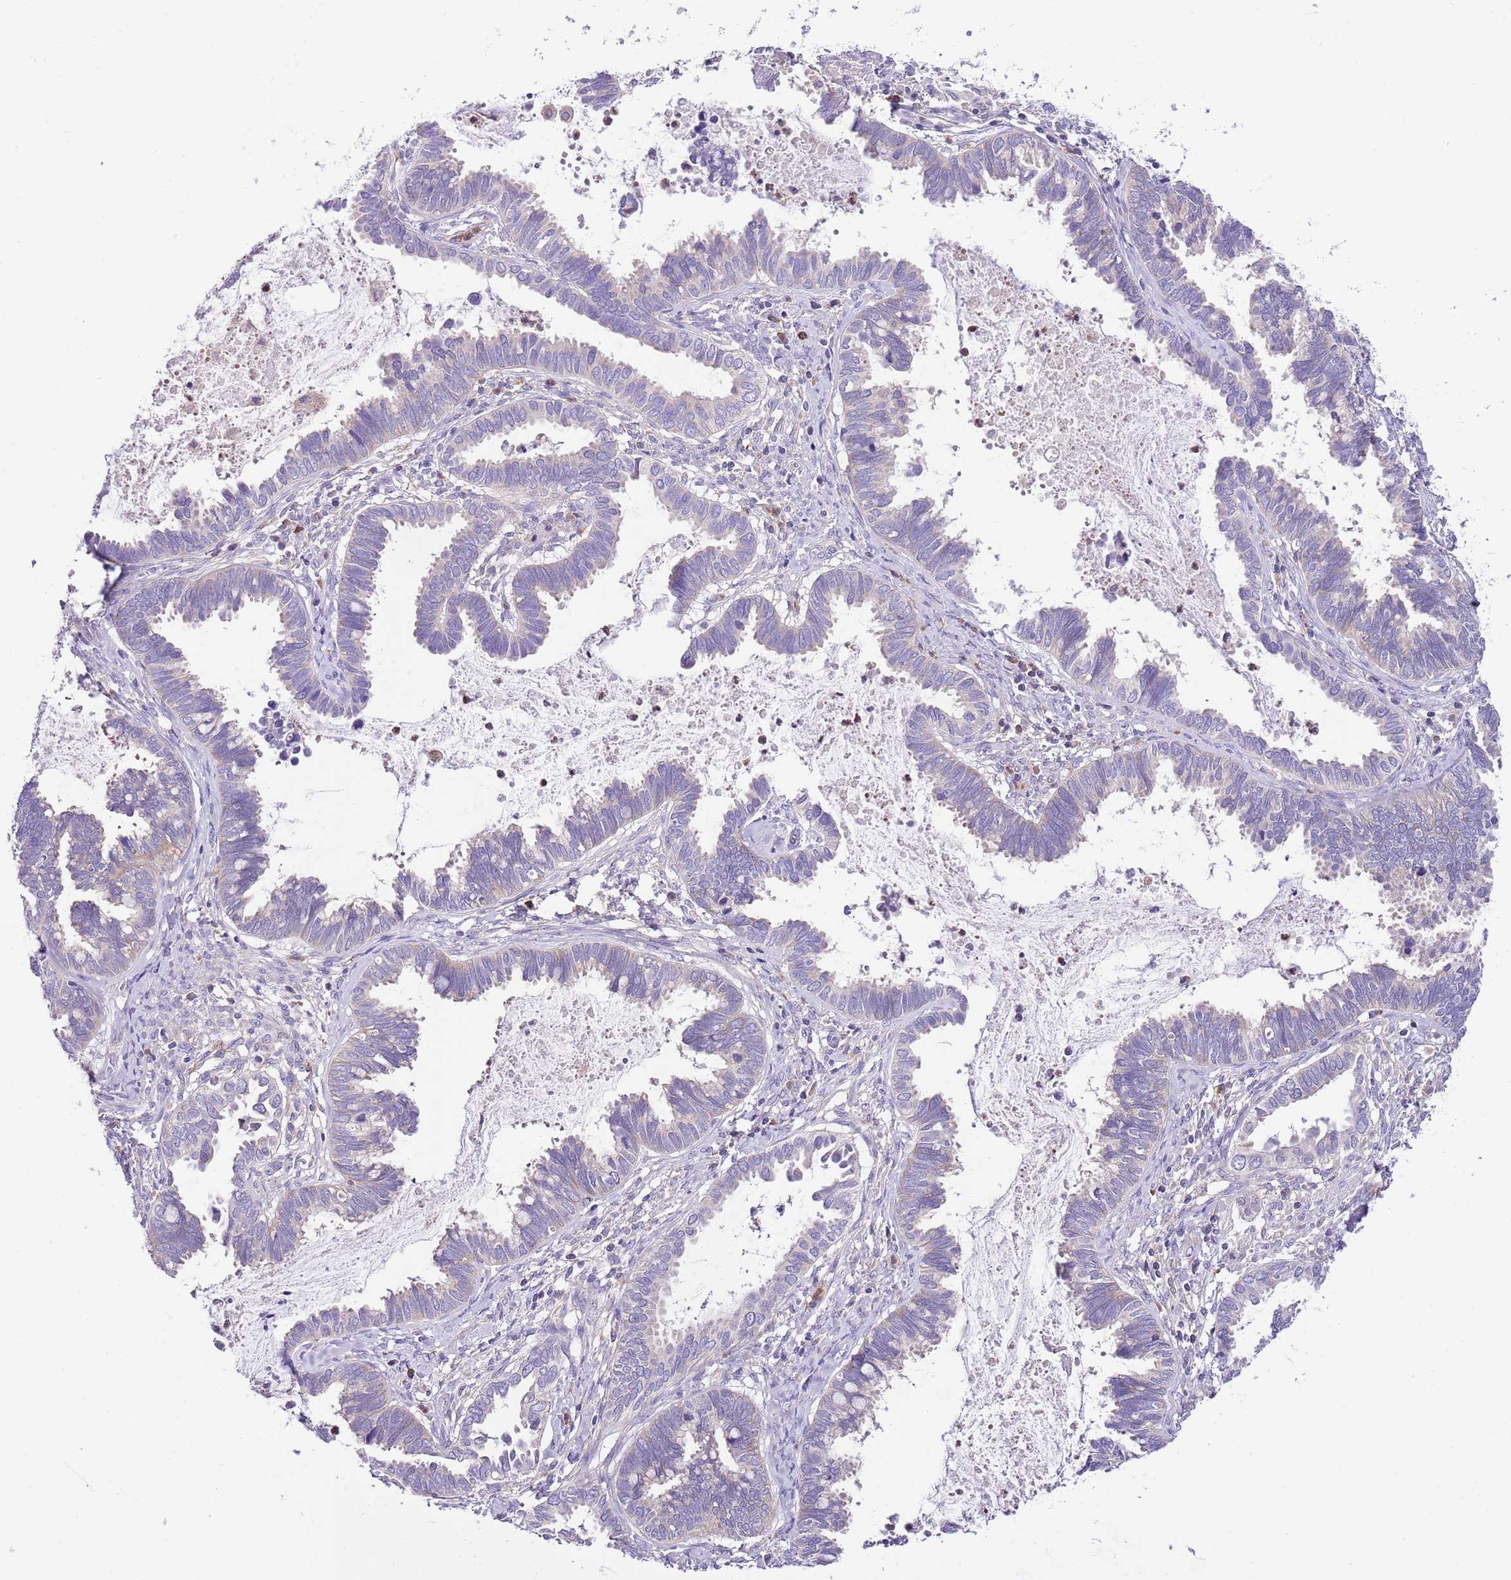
{"staining": {"intensity": "negative", "quantity": "none", "location": "none"}, "tissue": "cervical cancer", "cell_type": "Tumor cells", "image_type": "cancer", "snomed": [{"axis": "morphology", "description": "Adenocarcinoma, NOS"}, {"axis": "topography", "description": "Cervix"}], "caption": "This is a photomicrograph of IHC staining of cervical cancer, which shows no staining in tumor cells.", "gene": "RPS10", "patient": {"sex": "female", "age": 37}}